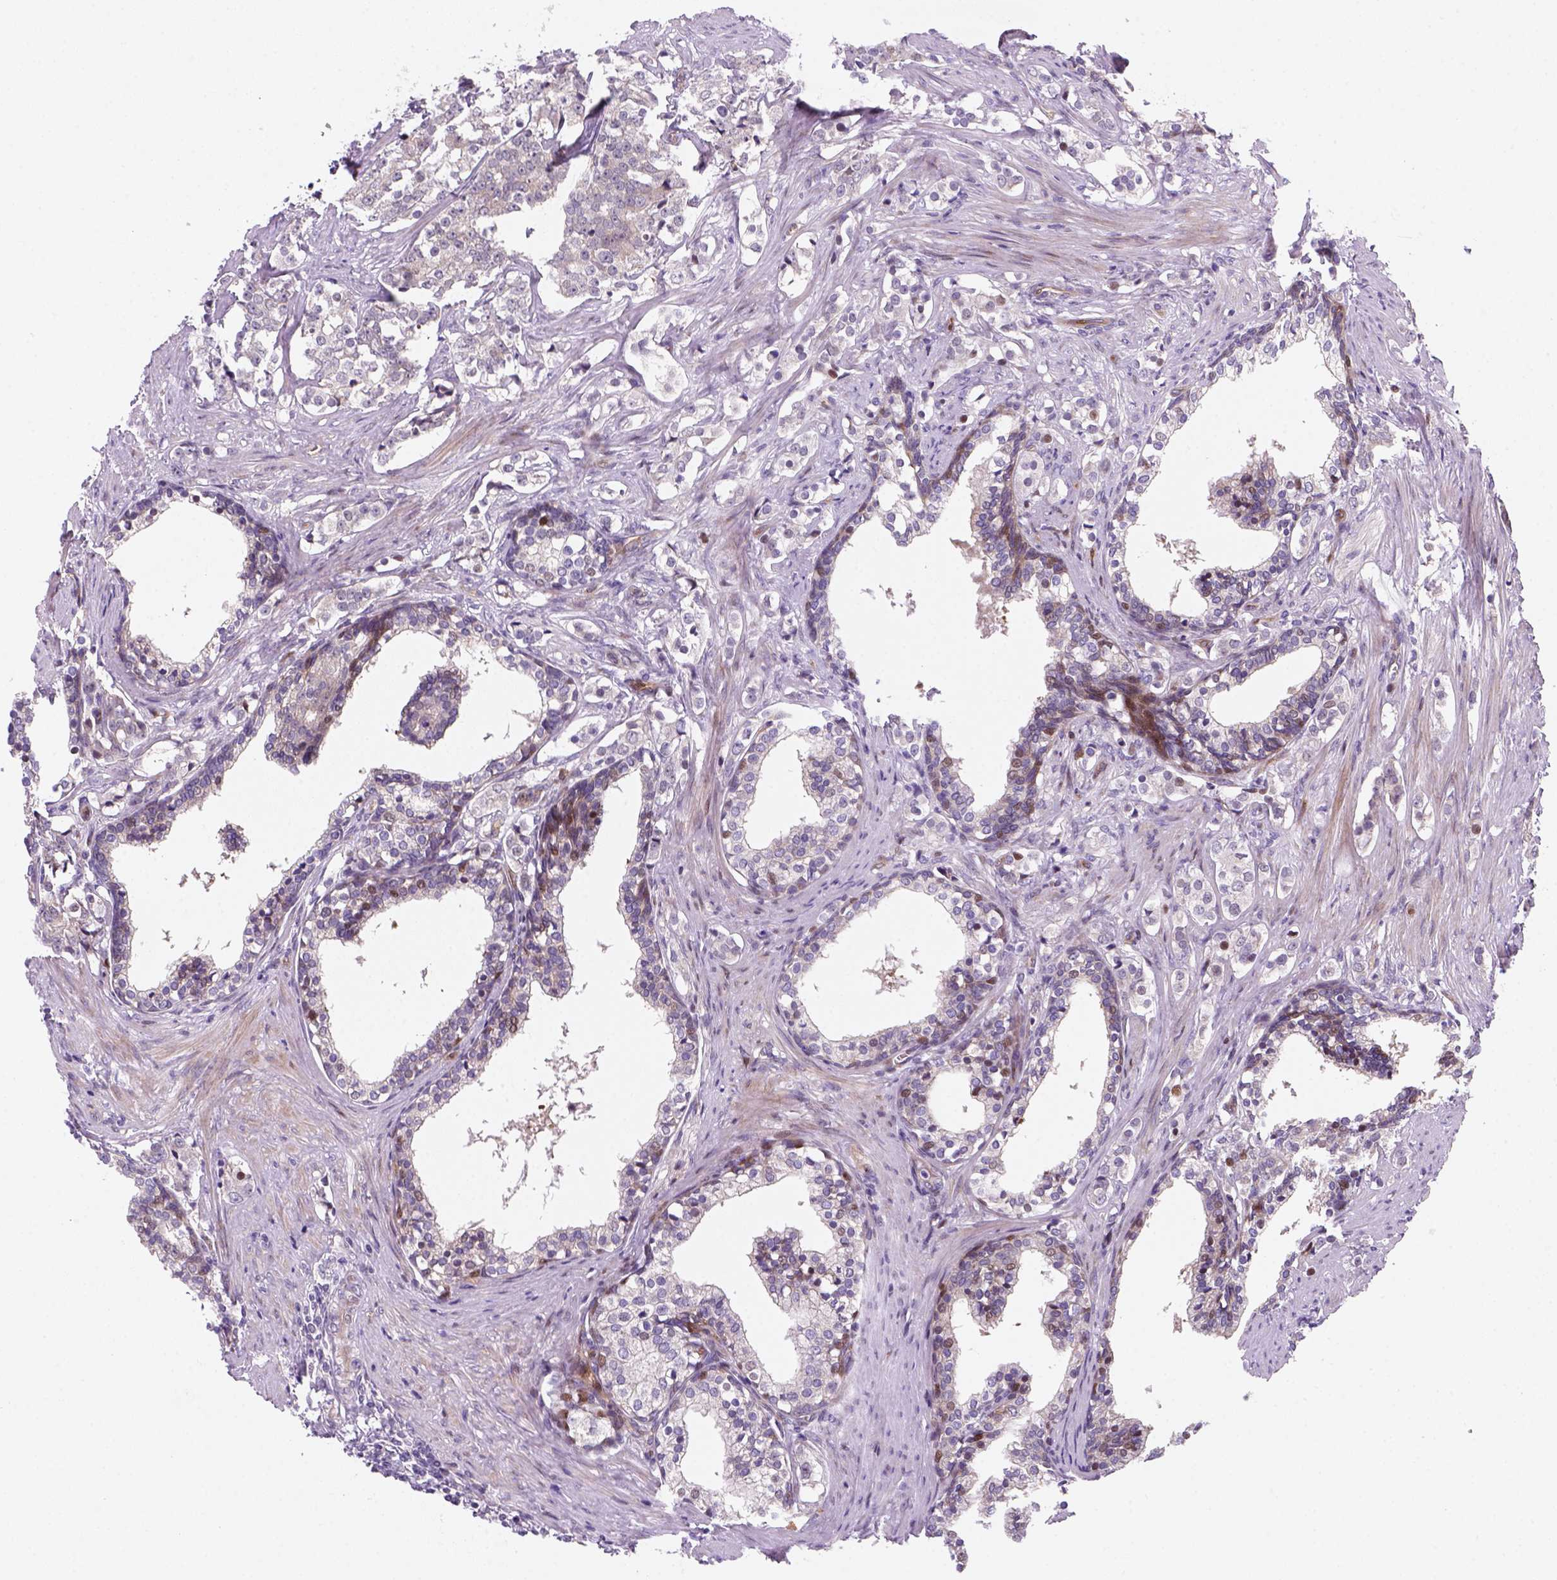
{"staining": {"intensity": "negative", "quantity": "none", "location": "none"}, "tissue": "prostate cancer", "cell_type": "Tumor cells", "image_type": "cancer", "snomed": [{"axis": "morphology", "description": "Adenocarcinoma, NOS"}, {"axis": "topography", "description": "Prostate and seminal vesicle, NOS"}], "caption": "Prostate cancer stained for a protein using immunohistochemistry (IHC) exhibits no positivity tumor cells.", "gene": "VSTM5", "patient": {"sex": "male", "age": 63}}